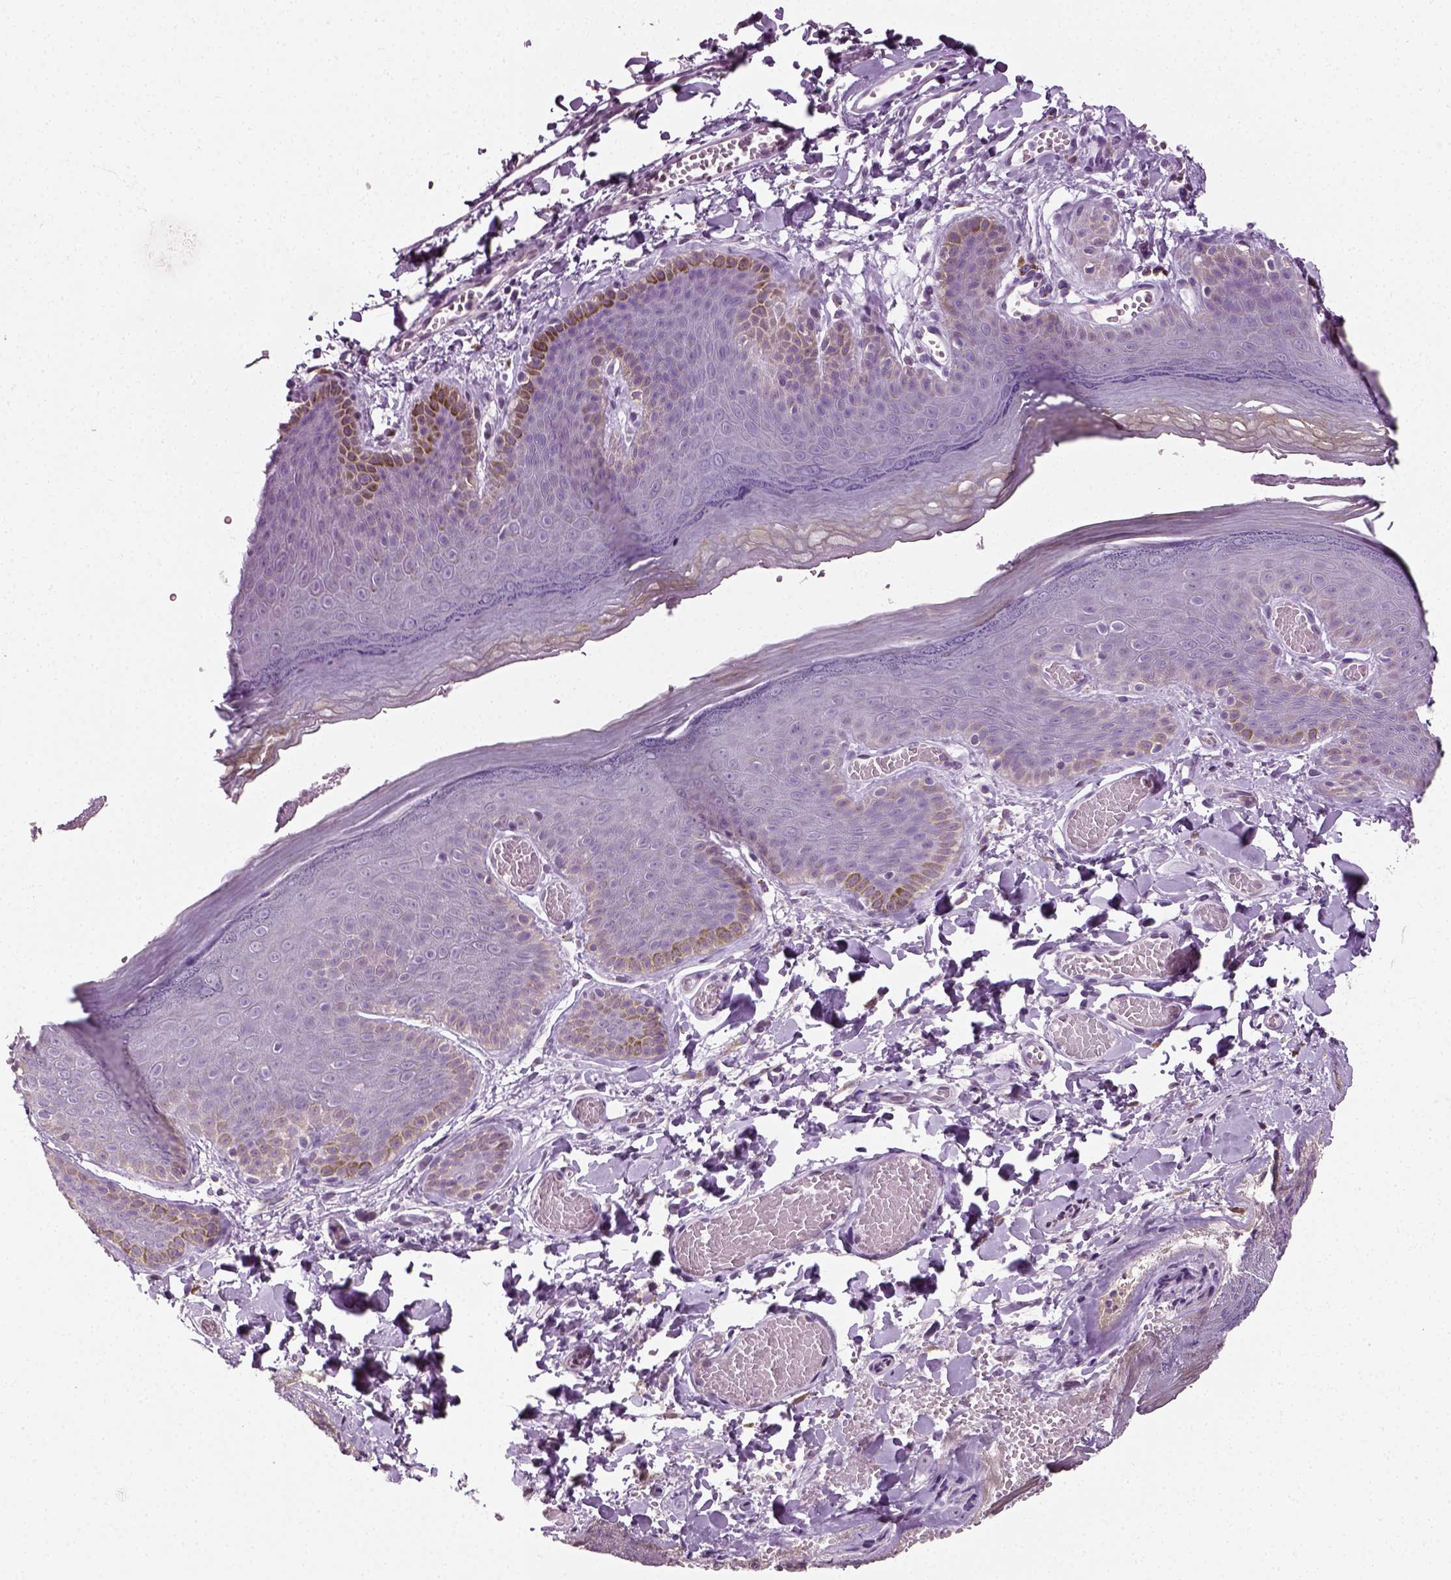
{"staining": {"intensity": "negative", "quantity": "none", "location": "none"}, "tissue": "skin", "cell_type": "Epidermal cells", "image_type": "normal", "snomed": [{"axis": "morphology", "description": "Normal tissue, NOS"}, {"axis": "topography", "description": "Anal"}], "caption": "Normal skin was stained to show a protein in brown. There is no significant staining in epidermal cells. (DAB immunohistochemistry (IHC) with hematoxylin counter stain).", "gene": "SPATA31E1", "patient": {"sex": "male", "age": 53}}